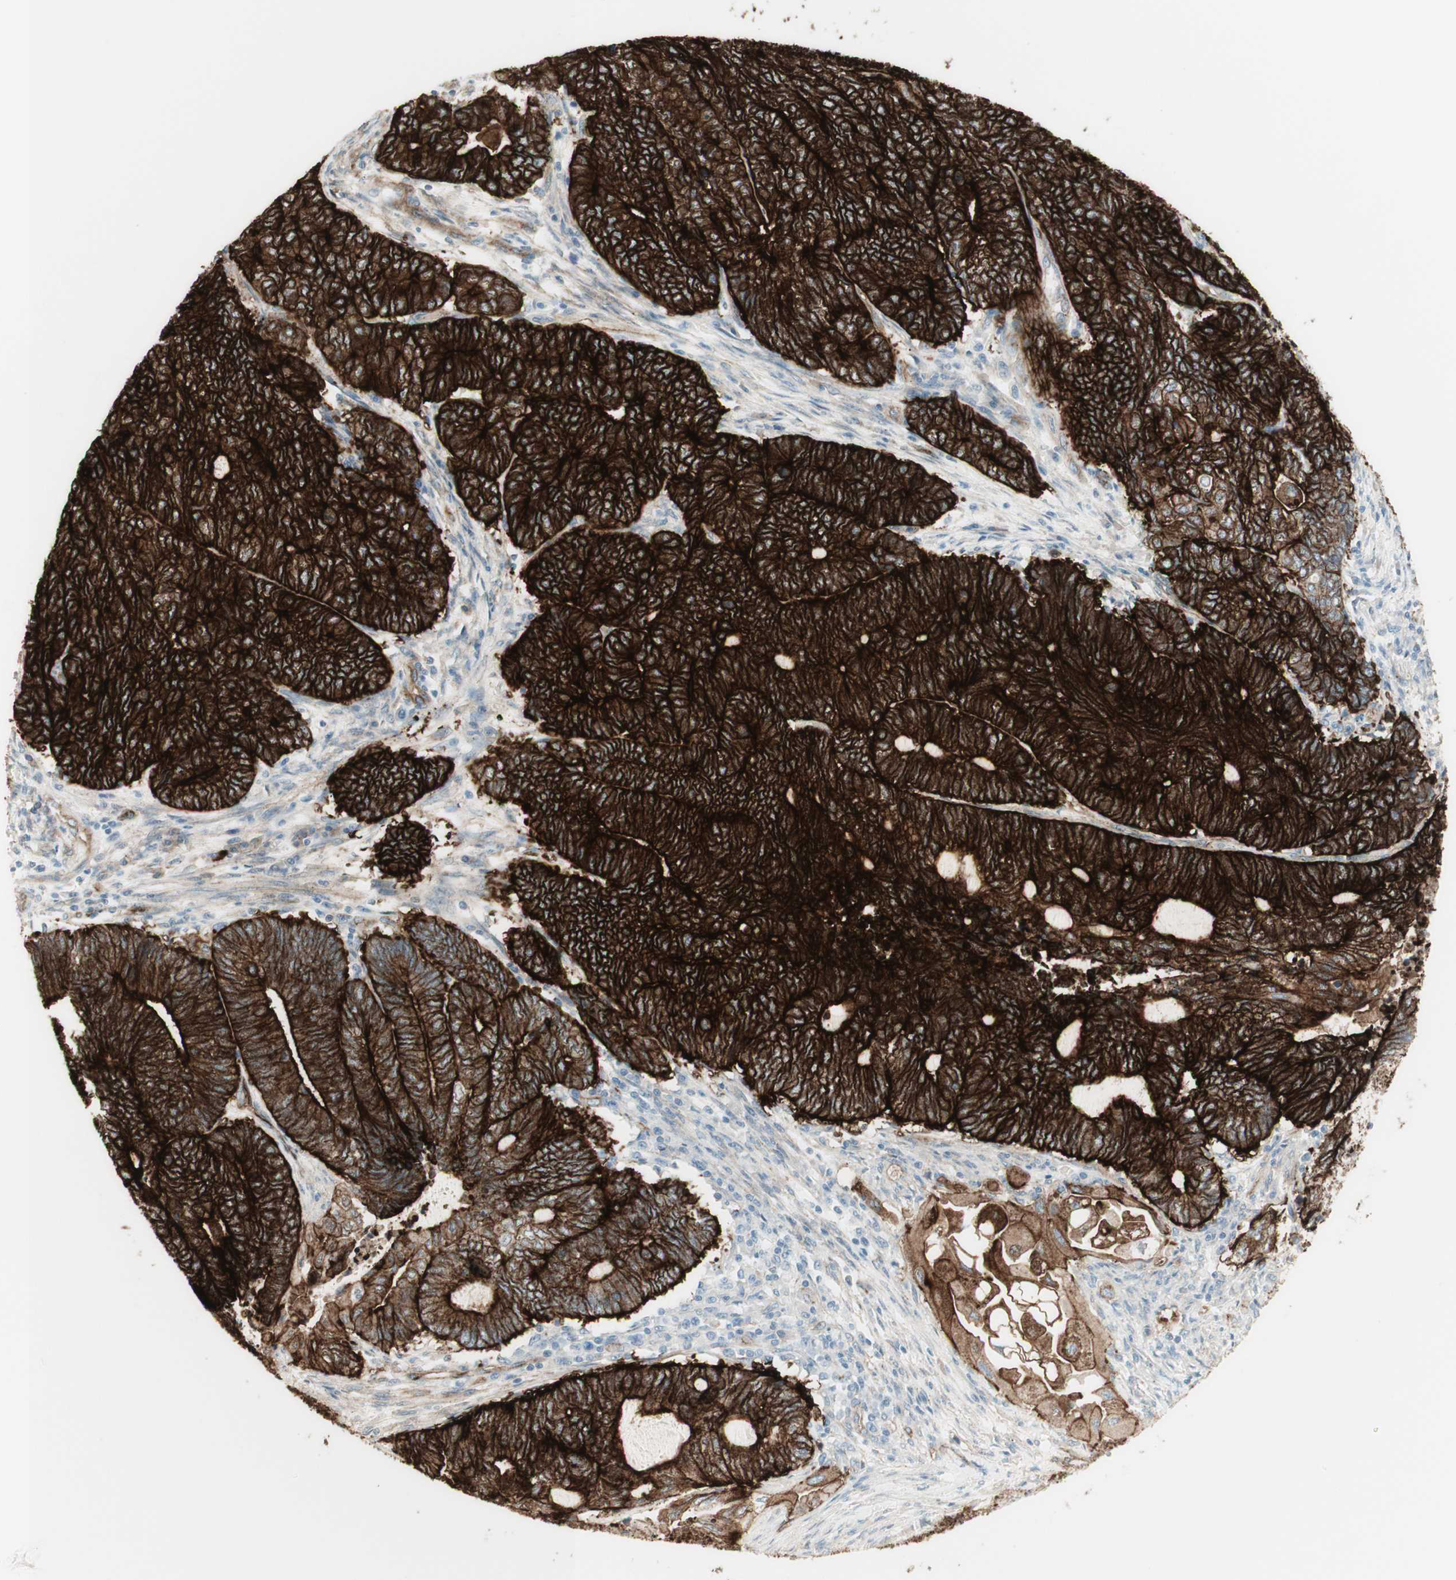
{"staining": {"intensity": "strong", "quantity": ">75%", "location": "cytoplasmic/membranous"}, "tissue": "endometrial cancer", "cell_type": "Tumor cells", "image_type": "cancer", "snomed": [{"axis": "morphology", "description": "Adenocarcinoma, NOS"}, {"axis": "topography", "description": "Uterus"}, {"axis": "topography", "description": "Endometrium"}], "caption": "An image of human endometrial adenocarcinoma stained for a protein exhibits strong cytoplasmic/membranous brown staining in tumor cells.", "gene": "MYO6", "patient": {"sex": "female", "age": 70}}